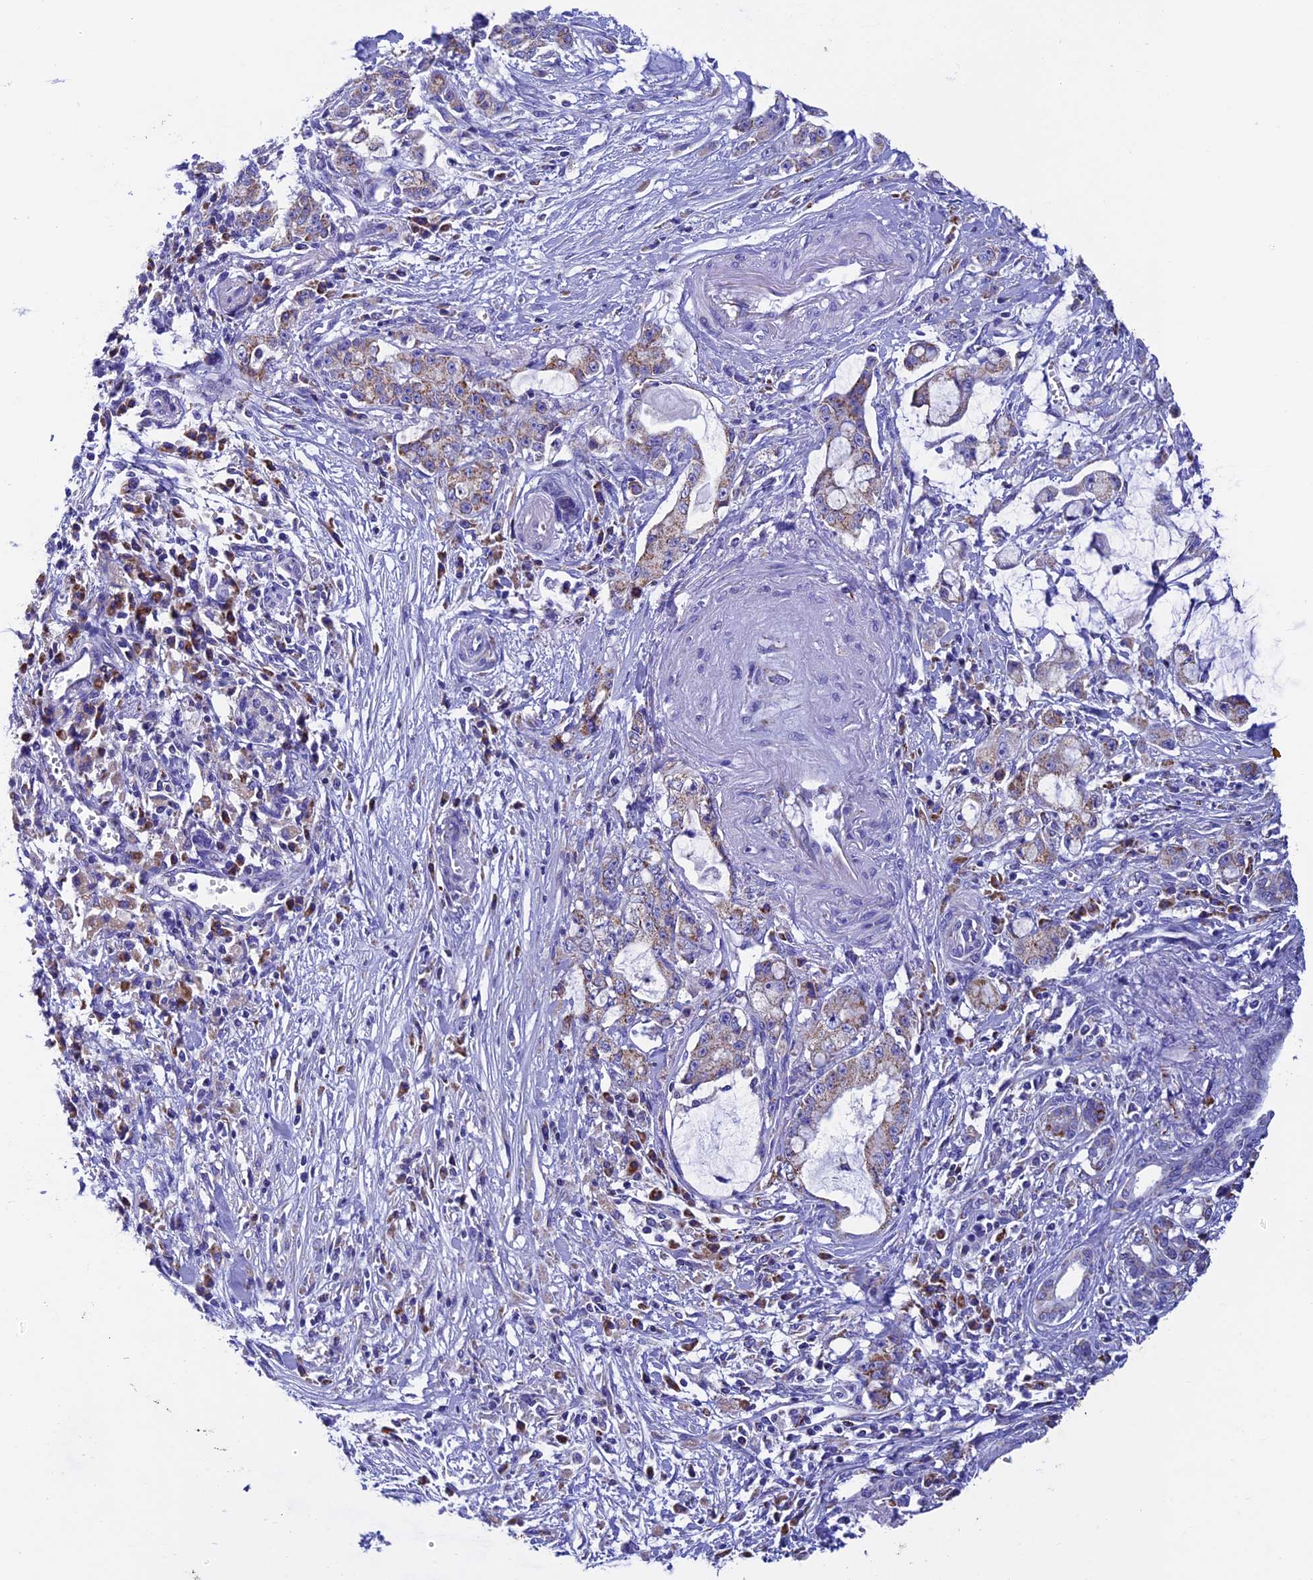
{"staining": {"intensity": "weak", "quantity": "<25%", "location": "cytoplasmic/membranous"}, "tissue": "pancreatic cancer", "cell_type": "Tumor cells", "image_type": "cancer", "snomed": [{"axis": "morphology", "description": "Adenocarcinoma, NOS"}, {"axis": "topography", "description": "Pancreas"}], "caption": "Tumor cells show no significant expression in pancreatic cancer.", "gene": "SLC8B1", "patient": {"sex": "female", "age": 73}}